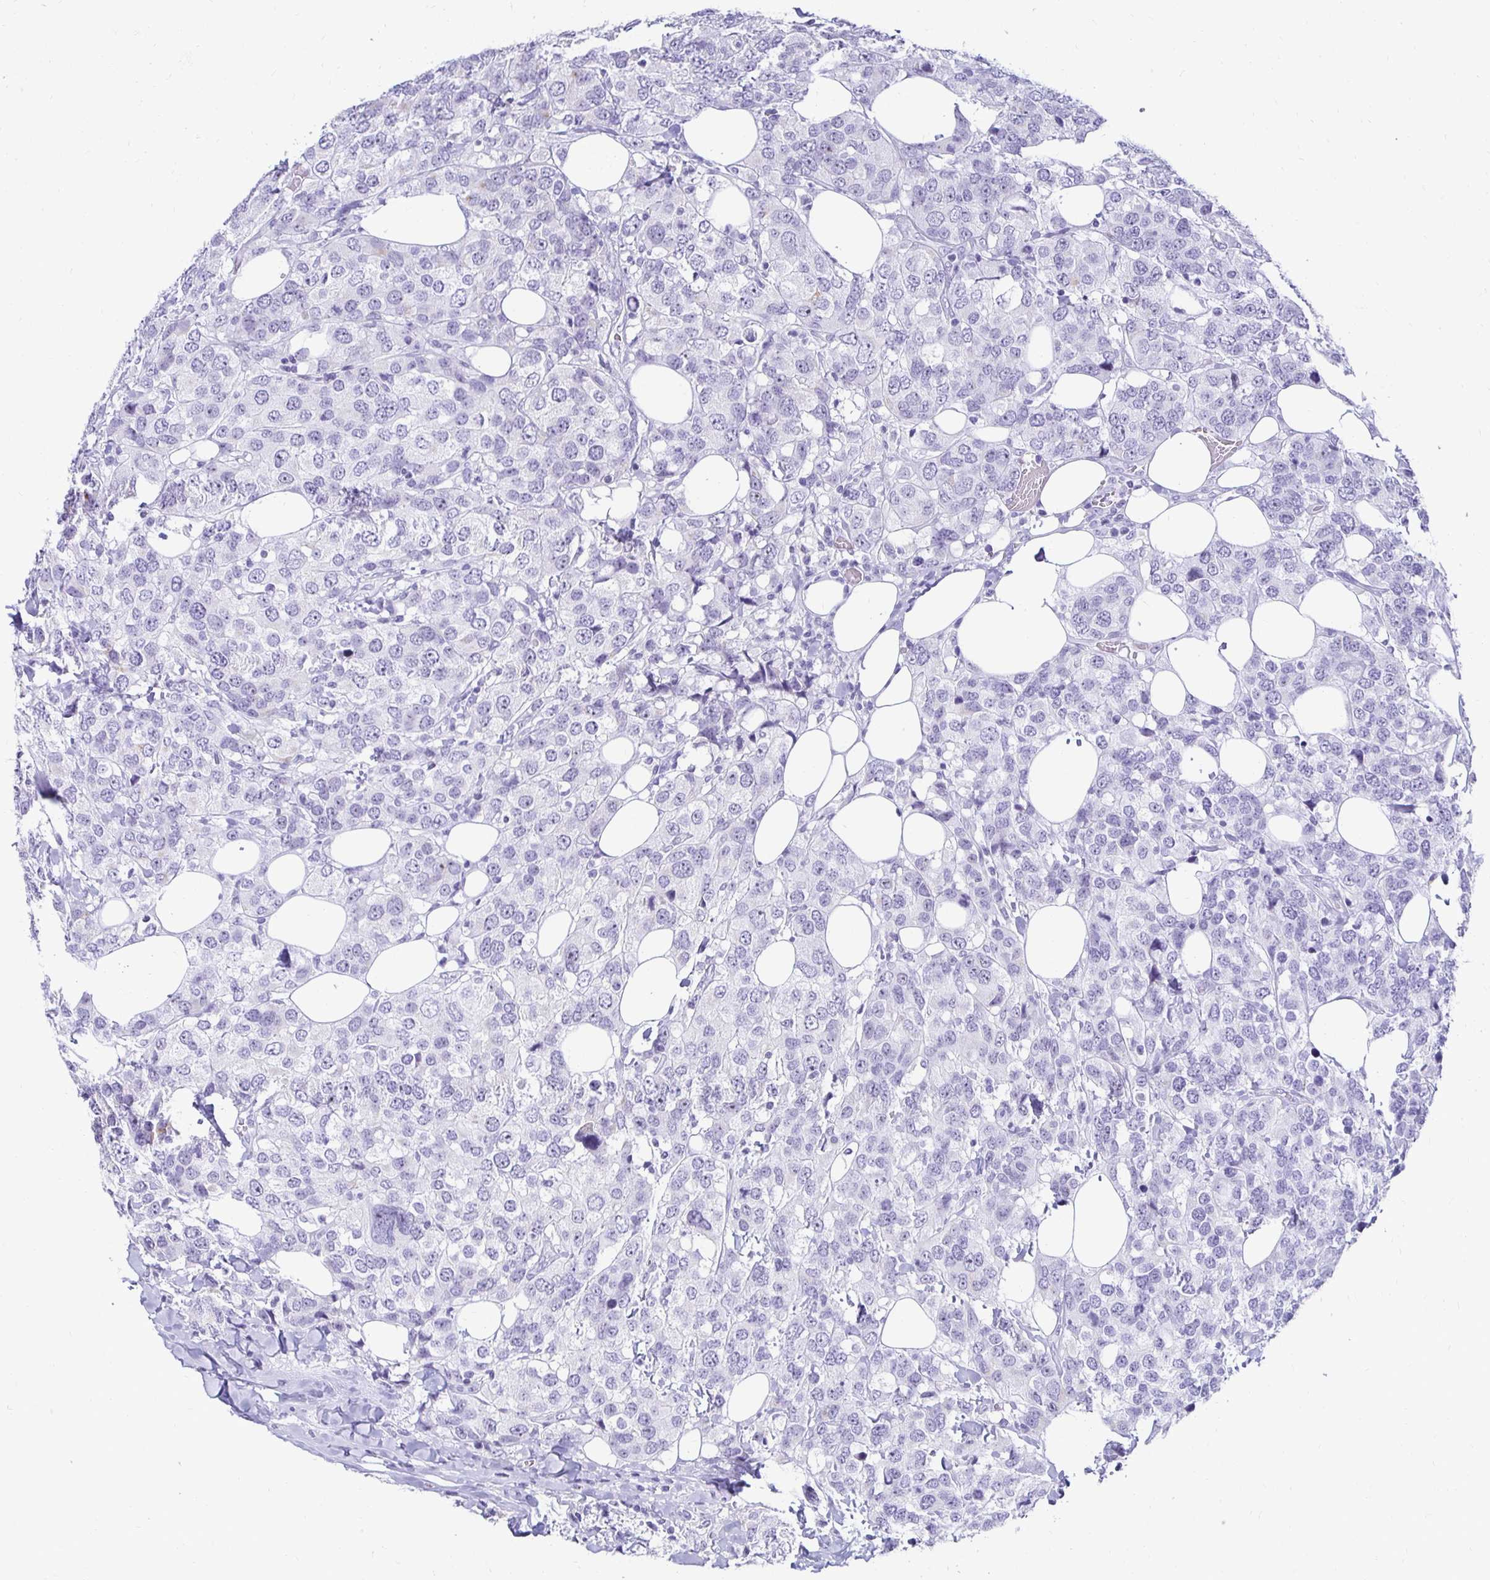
{"staining": {"intensity": "negative", "quantity": "none", "location": "none"}, "tissue": "breast cancer", "cell_type": "Tumor cells", "image_type": "cancer", "snomed": [{"axis": "morphology", "description": "Lobular carcinoma"}, {"axis": "topography", "description": "Breast"}], "caption": "This is an immunohistochemistry (IHC) photomicrograph of human lobular carcinoma (breast). There is no positivity in tumor cells.", "gene": "CST6", "patient": {"sex": "female", "age": 59}}